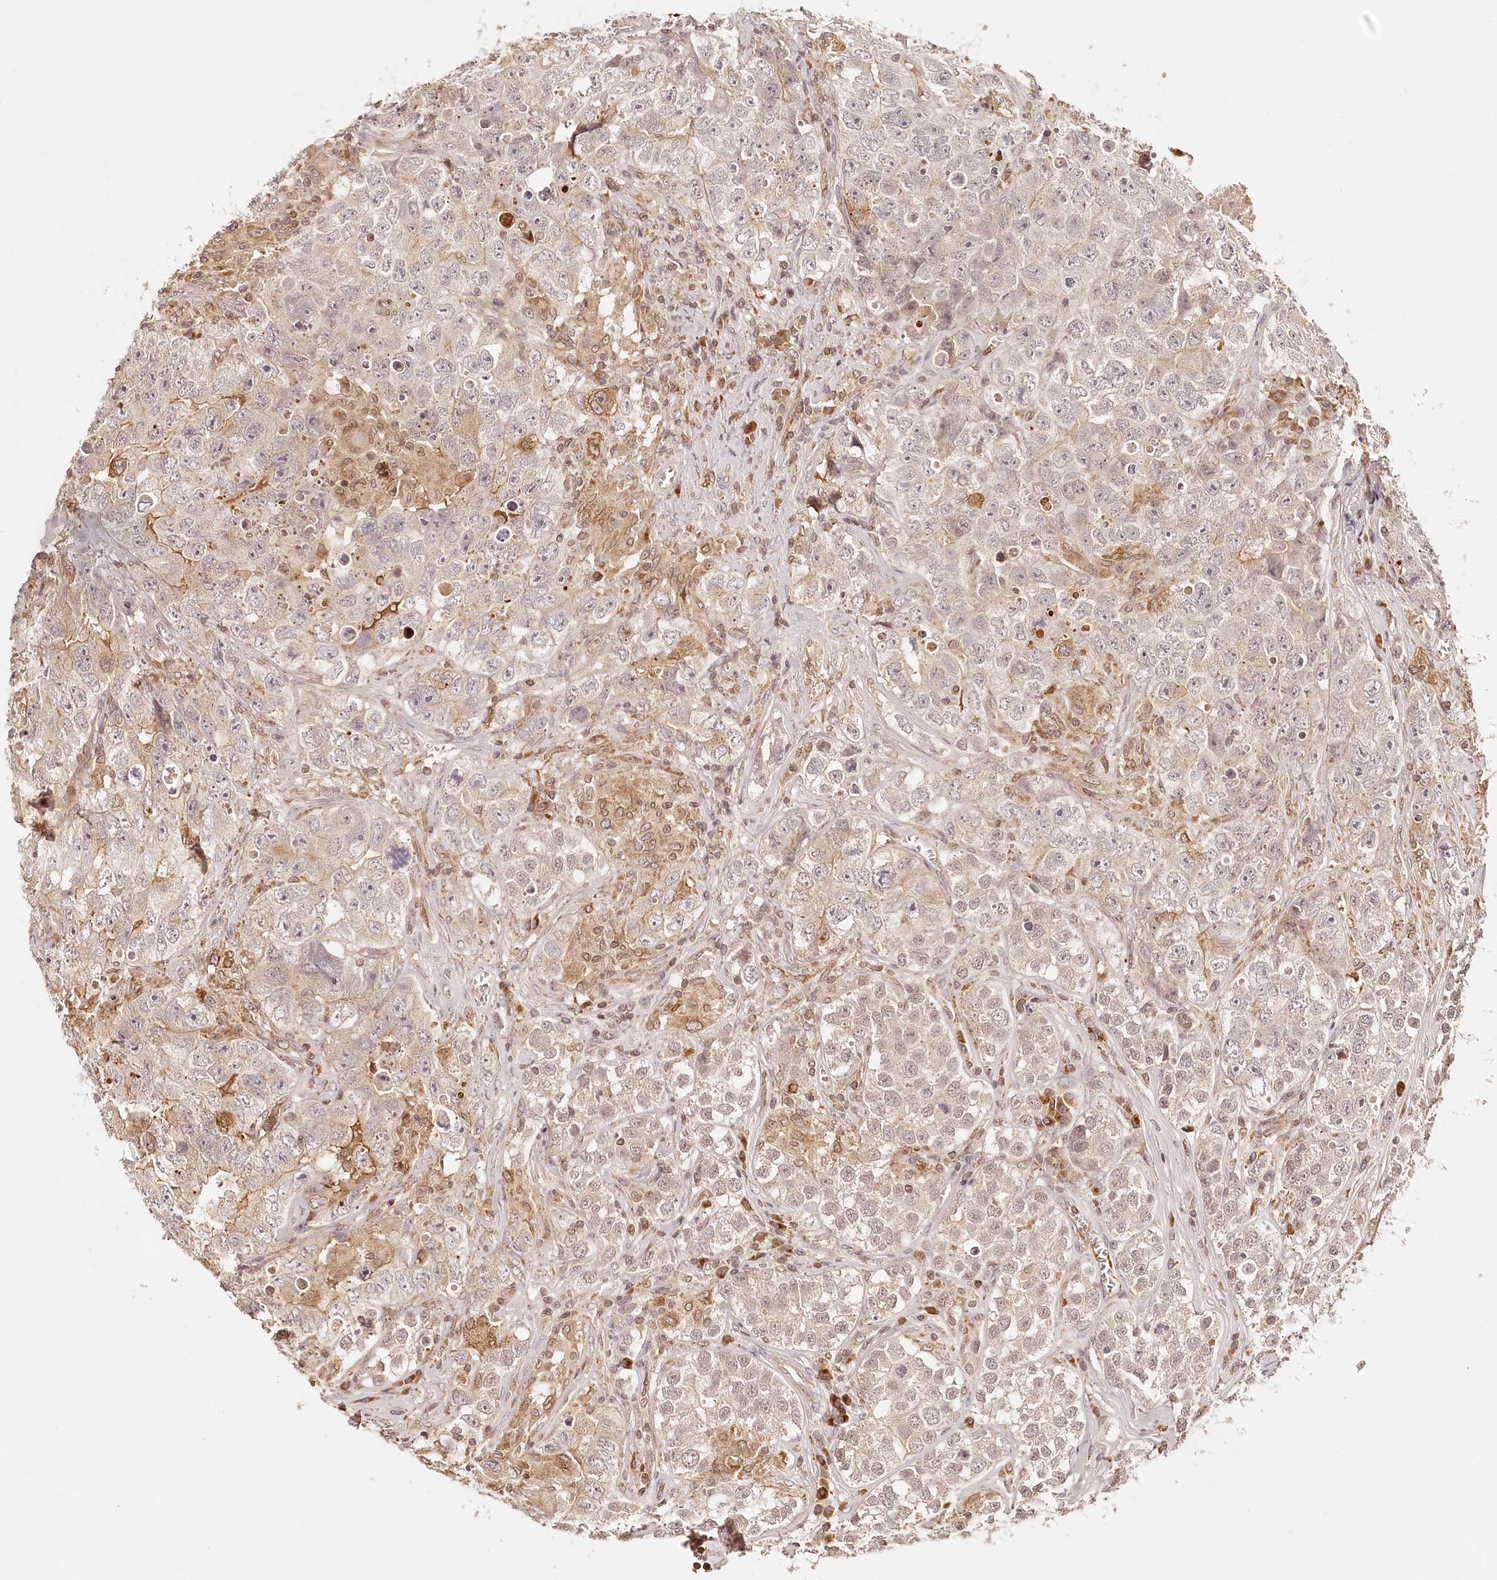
{"staining": {"intensity": "negative", "quantity": "none", "location": "none"}, "tissue": "testis cancer", "cell_type": "Tumor cells", "image_type": "cancer", "snomed": [{"axis": "morphology", "description": "Seminoma, NOS"}, {"axis": "morphology", "description": "Carcinoma, Embryonal, NOS"}, {"axis": "topography", "description": "Testis"}], "caption": "This is an IHC micrograph of human testis cancer (seminoma). There is no expression in tumor cells.", "gene": "SYNGR1", "patient": {"sex": "male", "age": 43}}